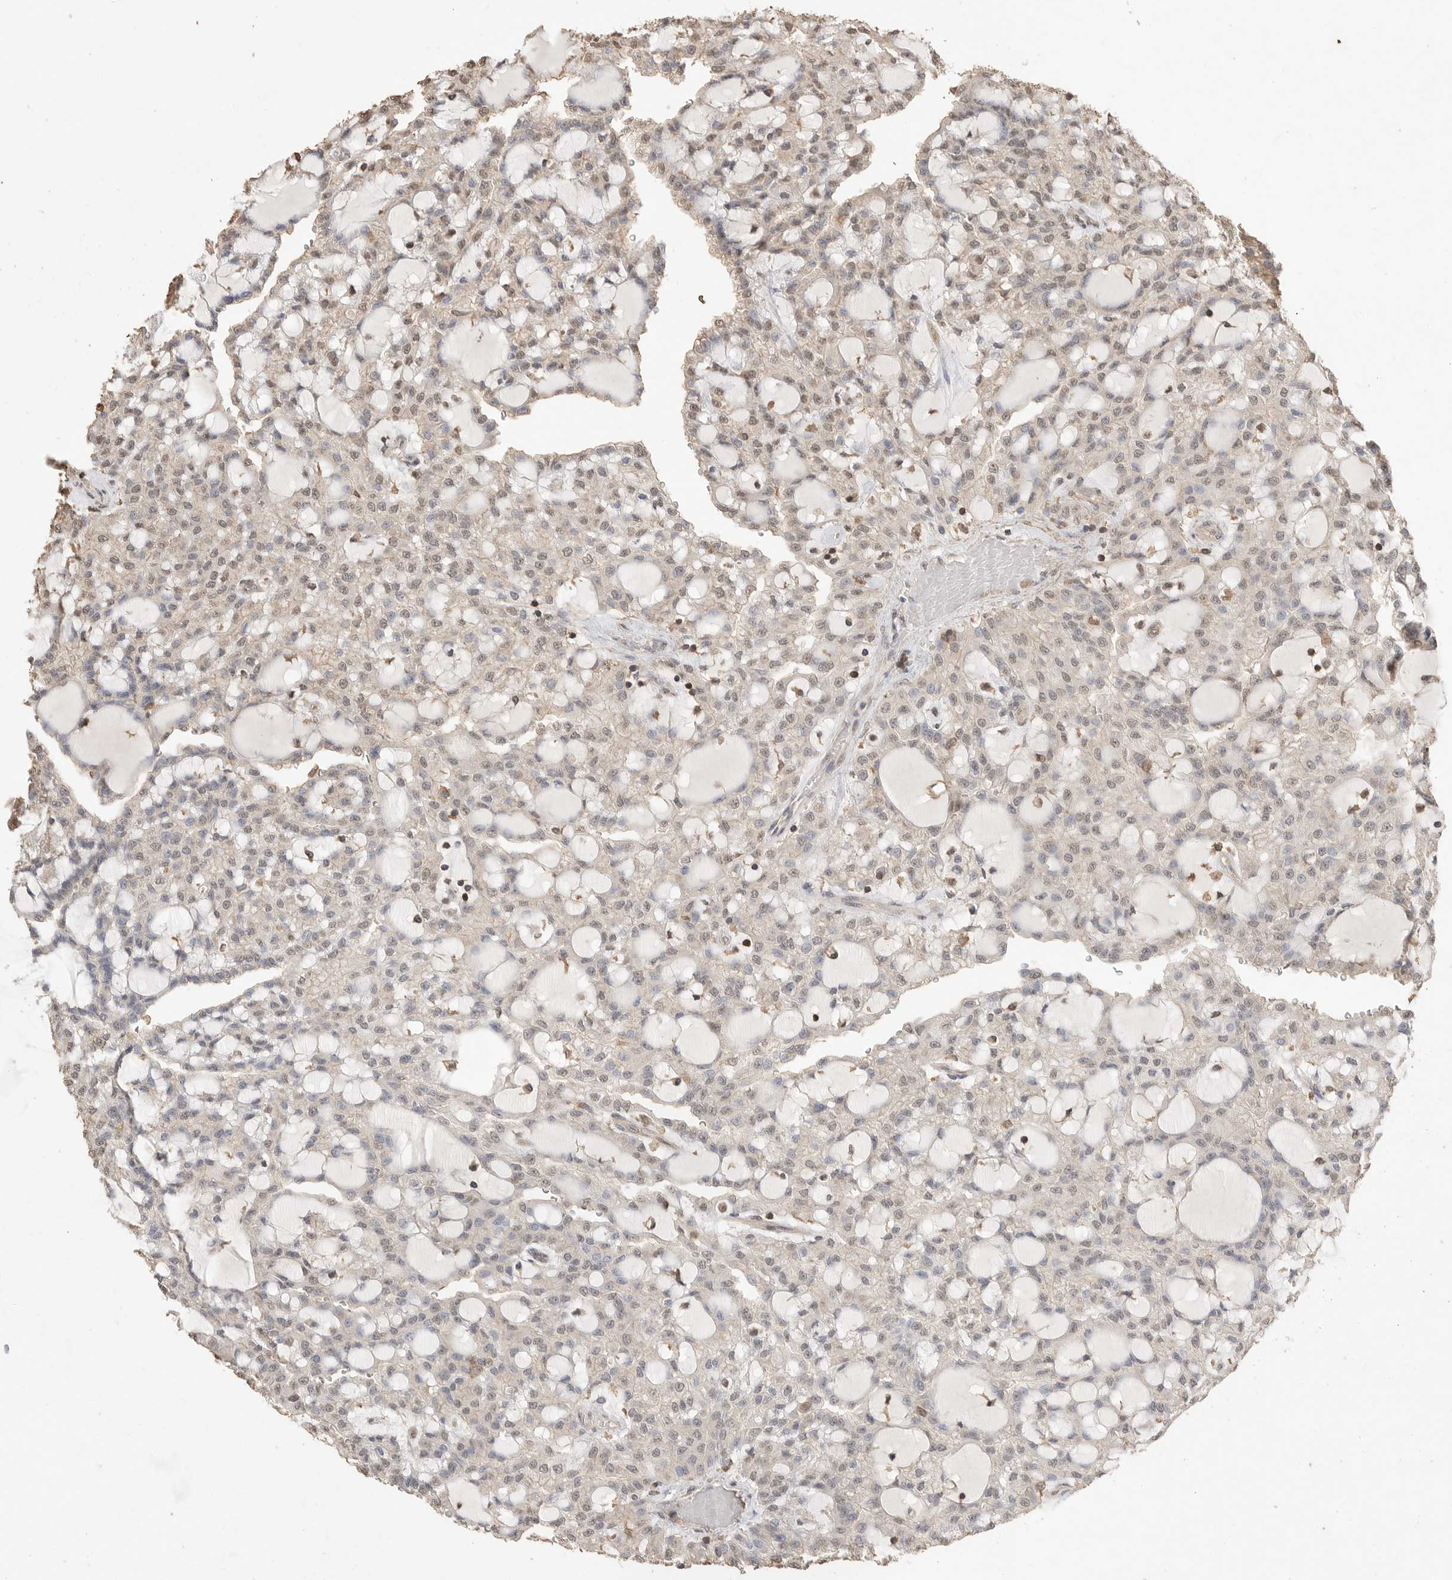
{"staining": {"intensity": "weak", "quantity": "25%-75%", "location": "nuclear"}, "tissue": "renal cancer", "cell_type": "Tumor cells", "image_type": "cancer", "snomed": [{"axis": "morphology", "description": "Adenocarcinoma, NOS"}, {"axis": "topography", "description": "Kidney"}], "caption": "DAB (3,3'-diaminobenzidine) immunohistochemical staining of human adenocarcinoma (renal) exhibits weak nuclear protein staining in about 25%-75% of tumor cells.", "gene": "MAP2K1", "patient": {"sex": "male", "age": 63}}